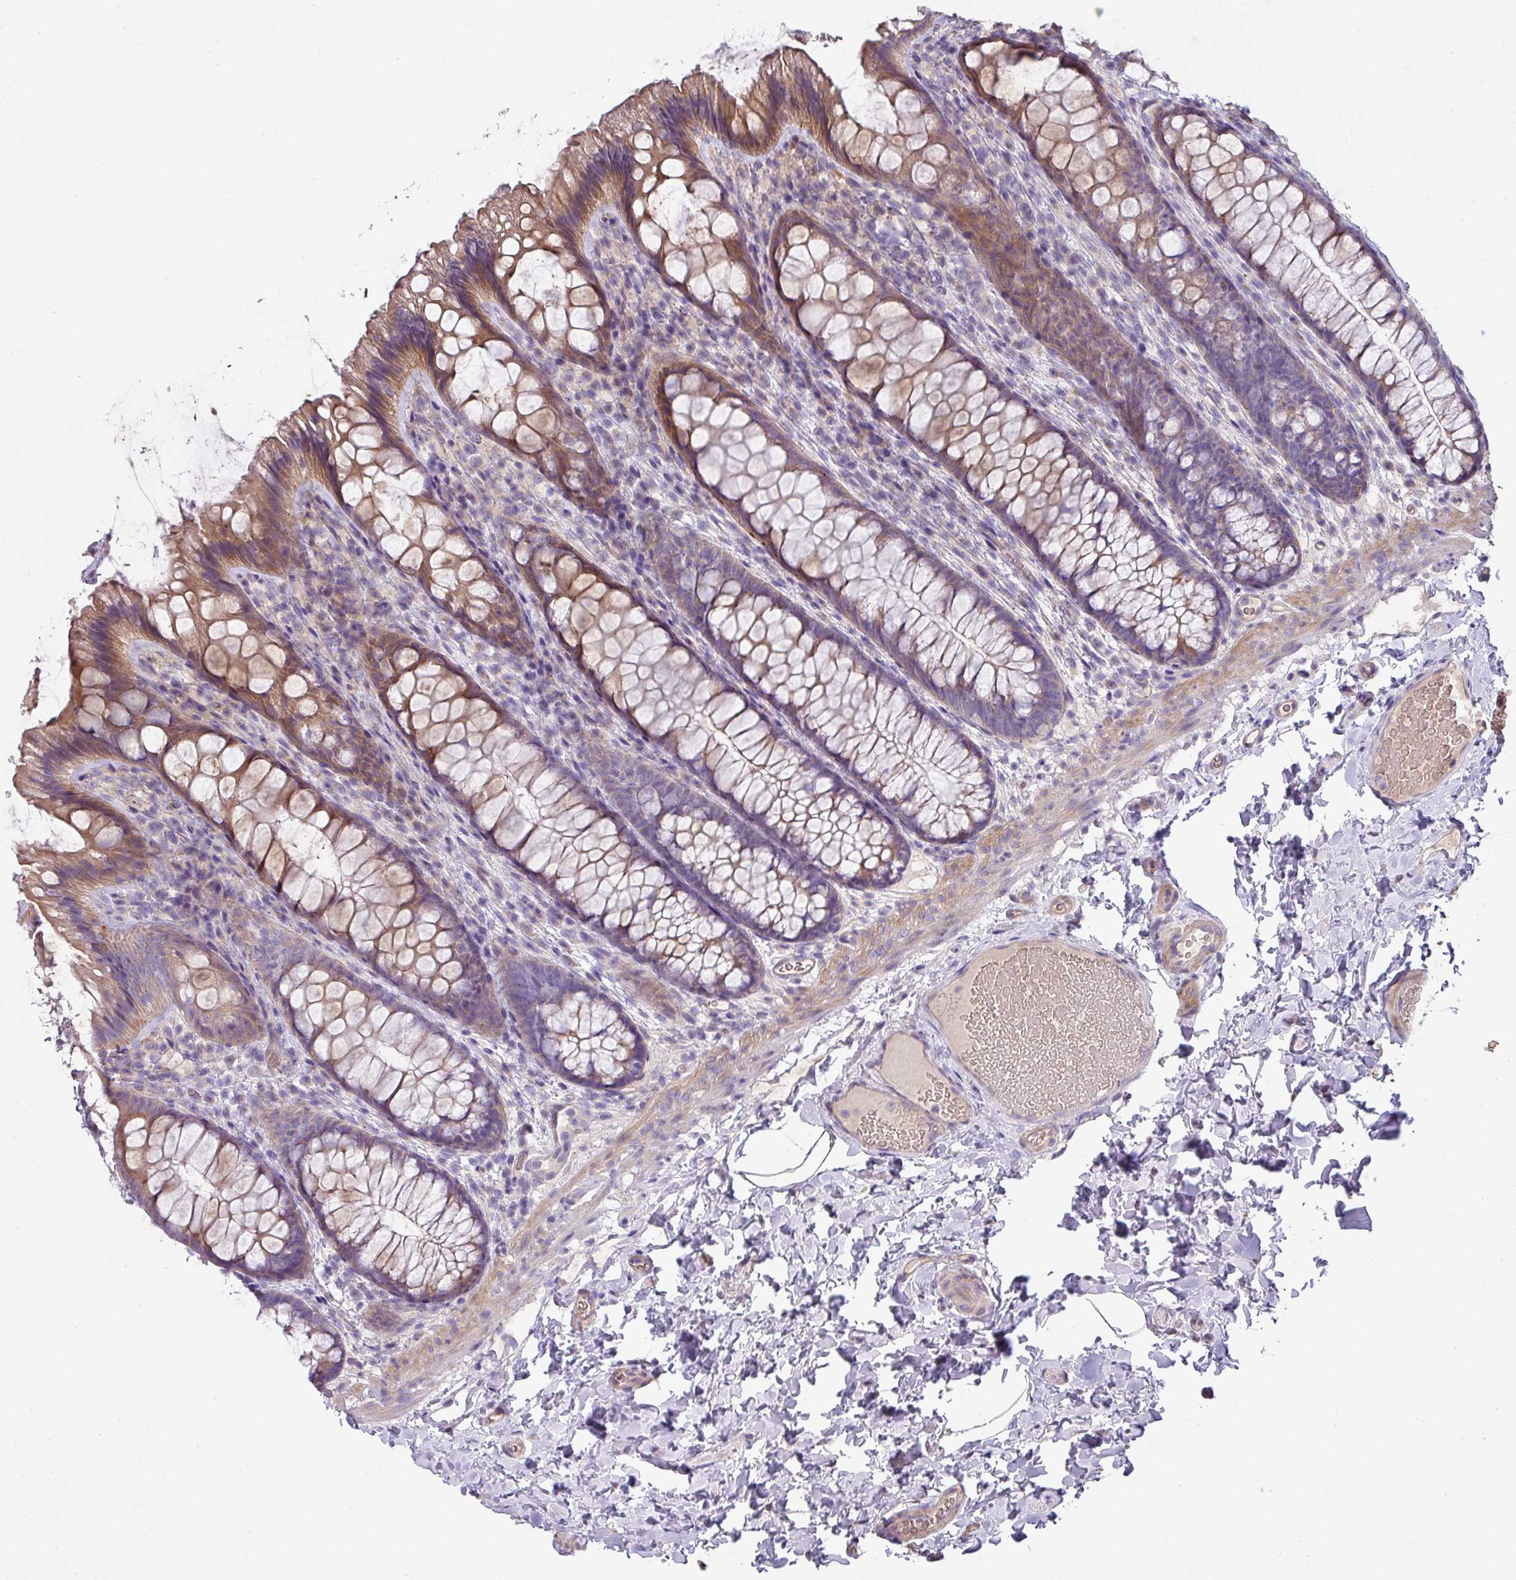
{"staining": {"intensity": "moderate", "quantity": "25%-75%", "location": "cytoplasmic/membranous"}, "tissue": "colon", "cell_type": "Endothelial cells", "image_type": "normal", "snomed": [{"axis": "morphology", "description": "Normal tissue, NOS"}, {"axis": "topography", "description": "Colon"}], "caption": "An immunohistochemistry micrograph of unremarkable tissue is shown. Protein staining in brown labels moderate cytoplasmic/membranous positivity in colon within endothelial cells.", "gene": "LRRC9", "patient": {"sex": "male", "age": 46}}